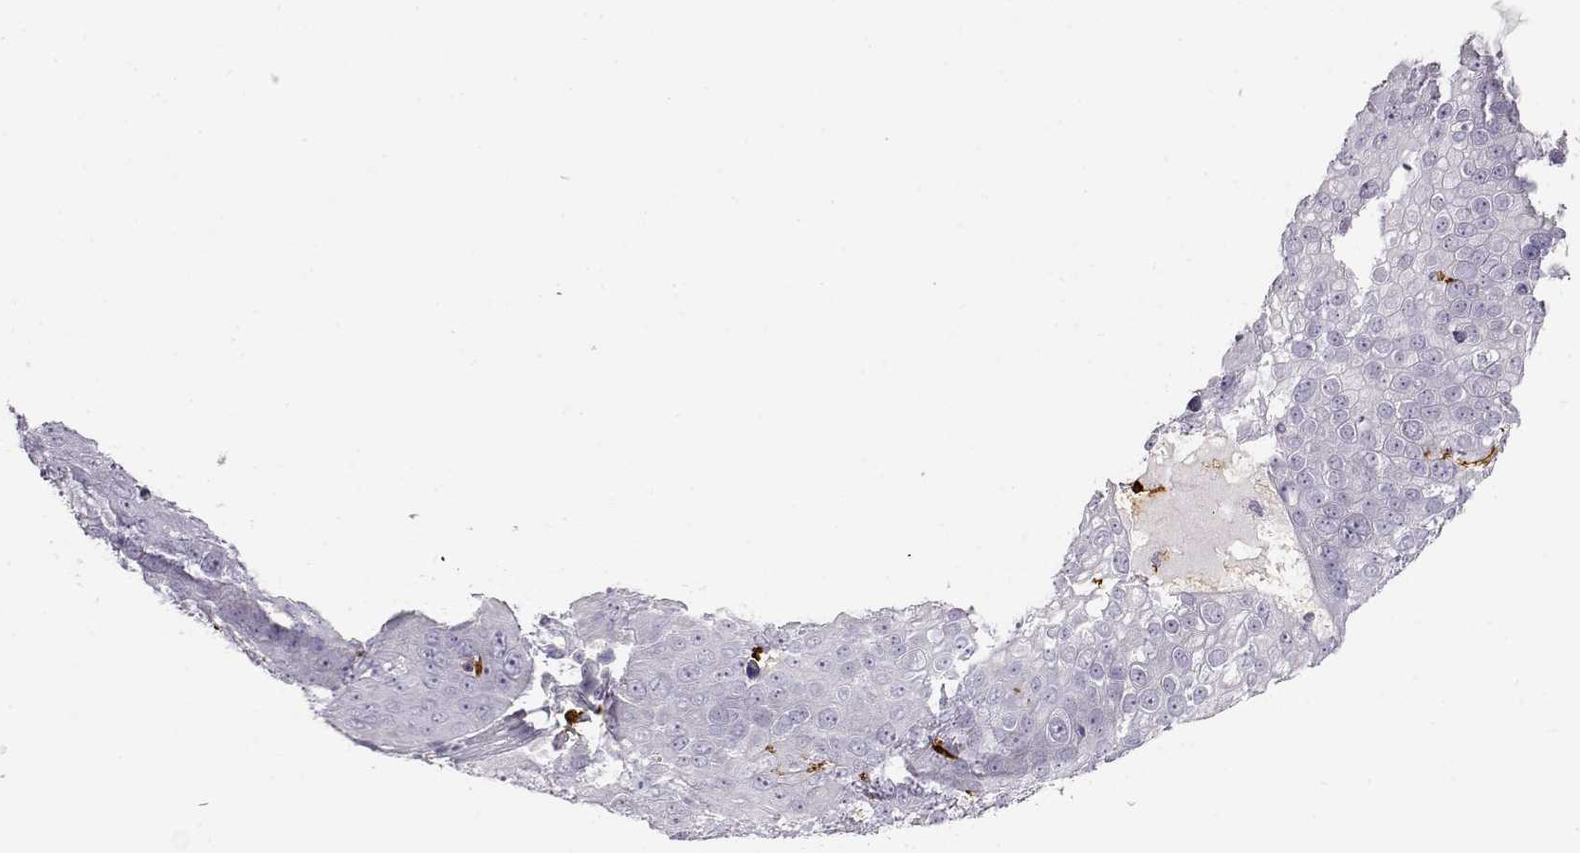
{"staining": {"intensity": "negative", "quantity": "none", "location": "none"}, "tissue": "skin cancer", "cell_type": "Tumor cells", "image_type": "cancer", "snomed": [{"axis": "morphology", "description": "Squamous cell carcinoma, NOS"}, {"axis": "topography", "description": "Skin"}], "caption": "High magnification brightfield microscopy of skin cancer stained with DAB (3,3'-diaminobenzidine) (brown) and counterstained with hematoxylin (blue): tumor cells show no significant staining.", "gene": "S100B", "patient": {"sex": "male", "age": 71}}